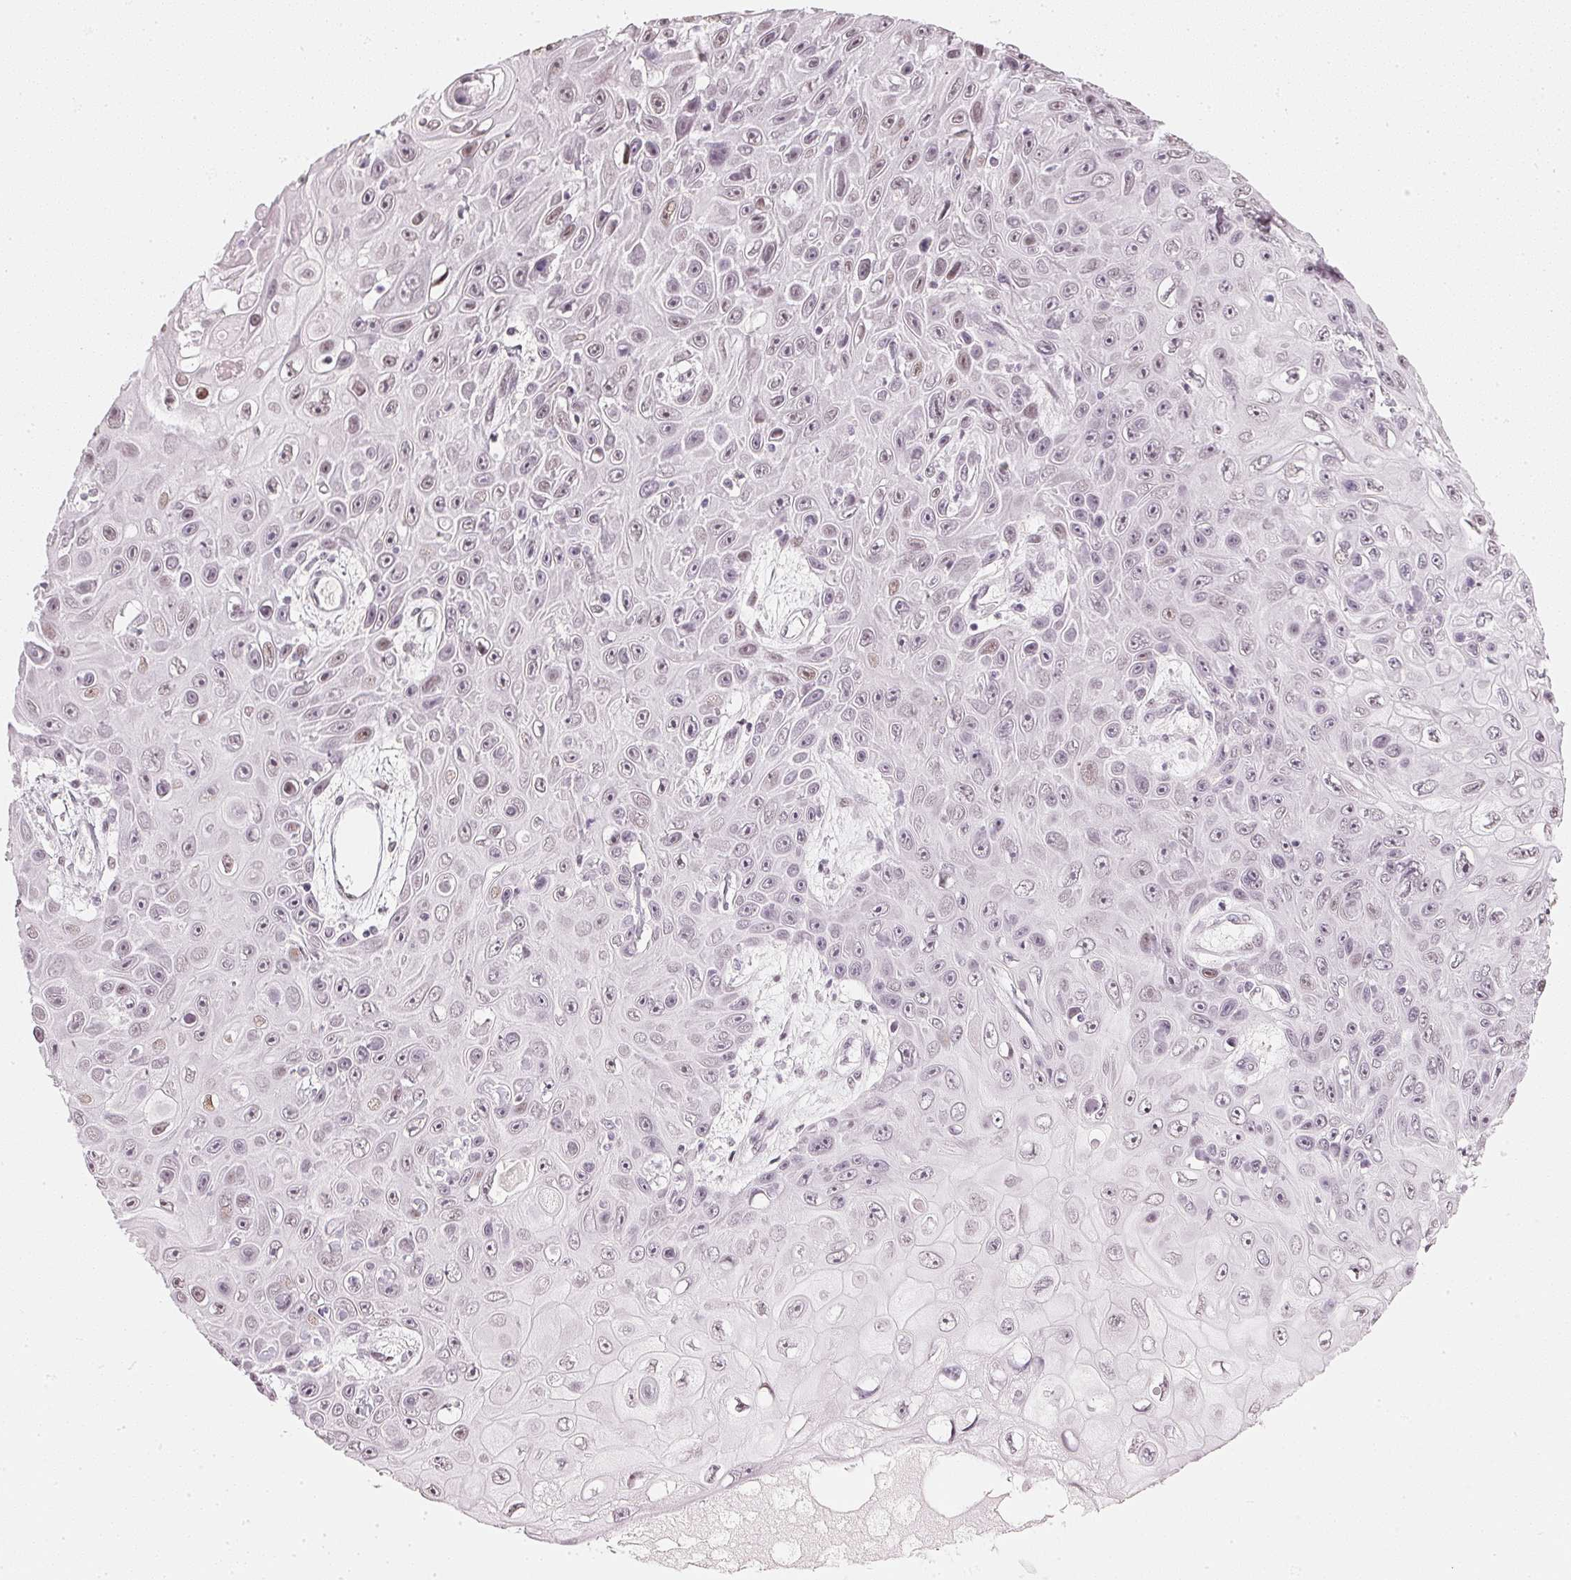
{"staining": {"intensity": "weak", "quantity": "<25%", "location": "nuclear"}, "tissue": "skin cancer", "cell_type": "Tumor cells", "image_type": "cancer", "snomed": [{"axis": "morphology", "description": "Squamous cell carcinoma, NOS"}, {"axis": "topography", "description": "Skin"}], "caption": "Immunohistochemistry image of neoplastic tissue: human skin cancer stained with DAB (3,3'-diaminobenzidine) displays no significant protein positivity in tumor cells.", "gene": "DNAJC6", "patient": {"sex": "male", "age": 82}}